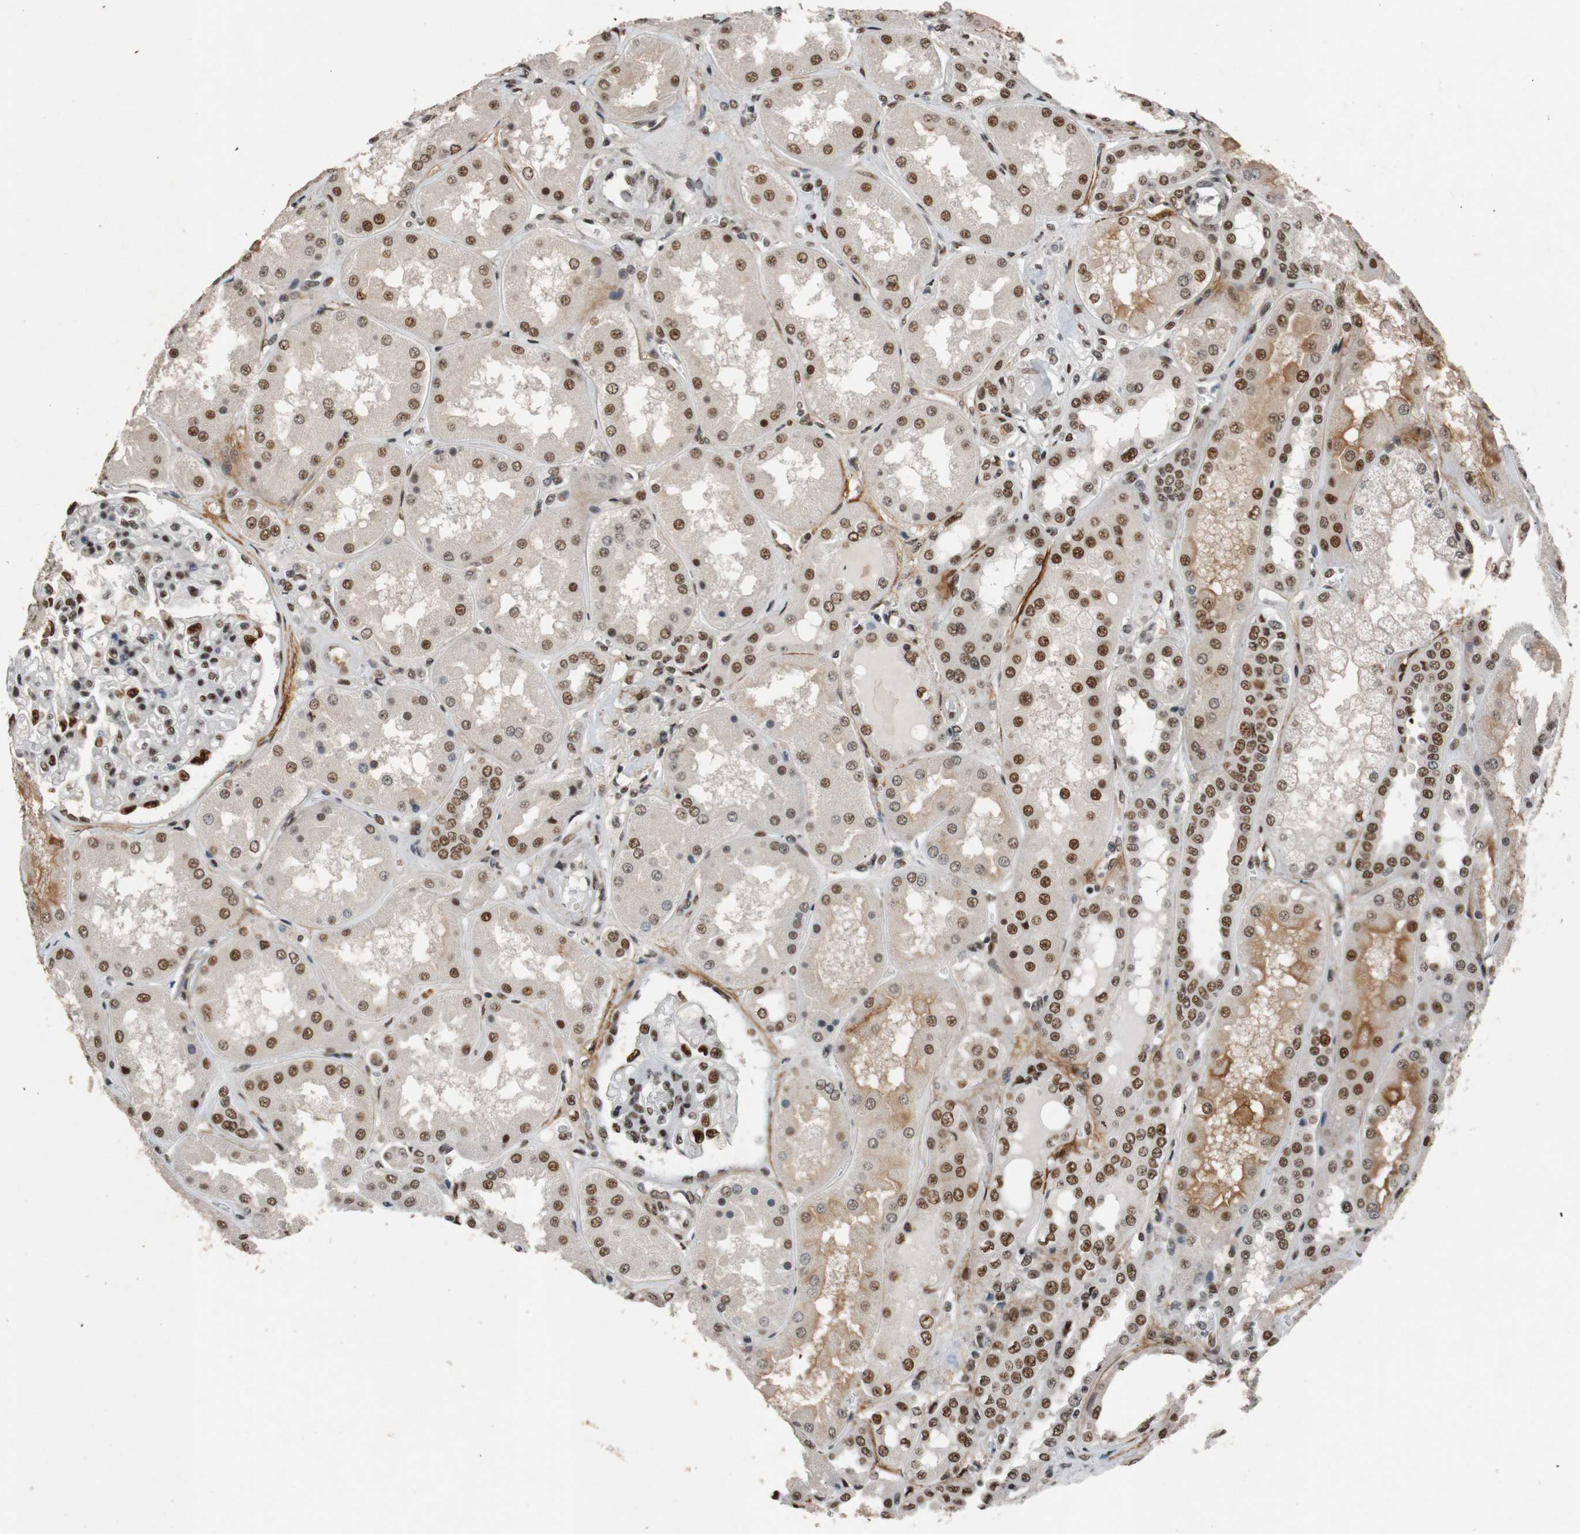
{"staining": {"intensity": "strong", "quantity": ">75%", "location": "nuclear"}, "tissue": "kidney", "cell_type": "Cells in glomeruli", "image_type": "normal", "snomed": [{"axis": "morphology", "description": "Normal tissue, NOS"}, {"axis": "topography", "description": "Kidney"}], "caption": "IHC (DAB (3,3'-diaminobenzidine)) staining of benign kidney reveals strong nuclear protein expression in approximately >75% of cells in glomeruli.", "gene": "HEXIM1", "patient": {"sex": "female", "age": 56}}